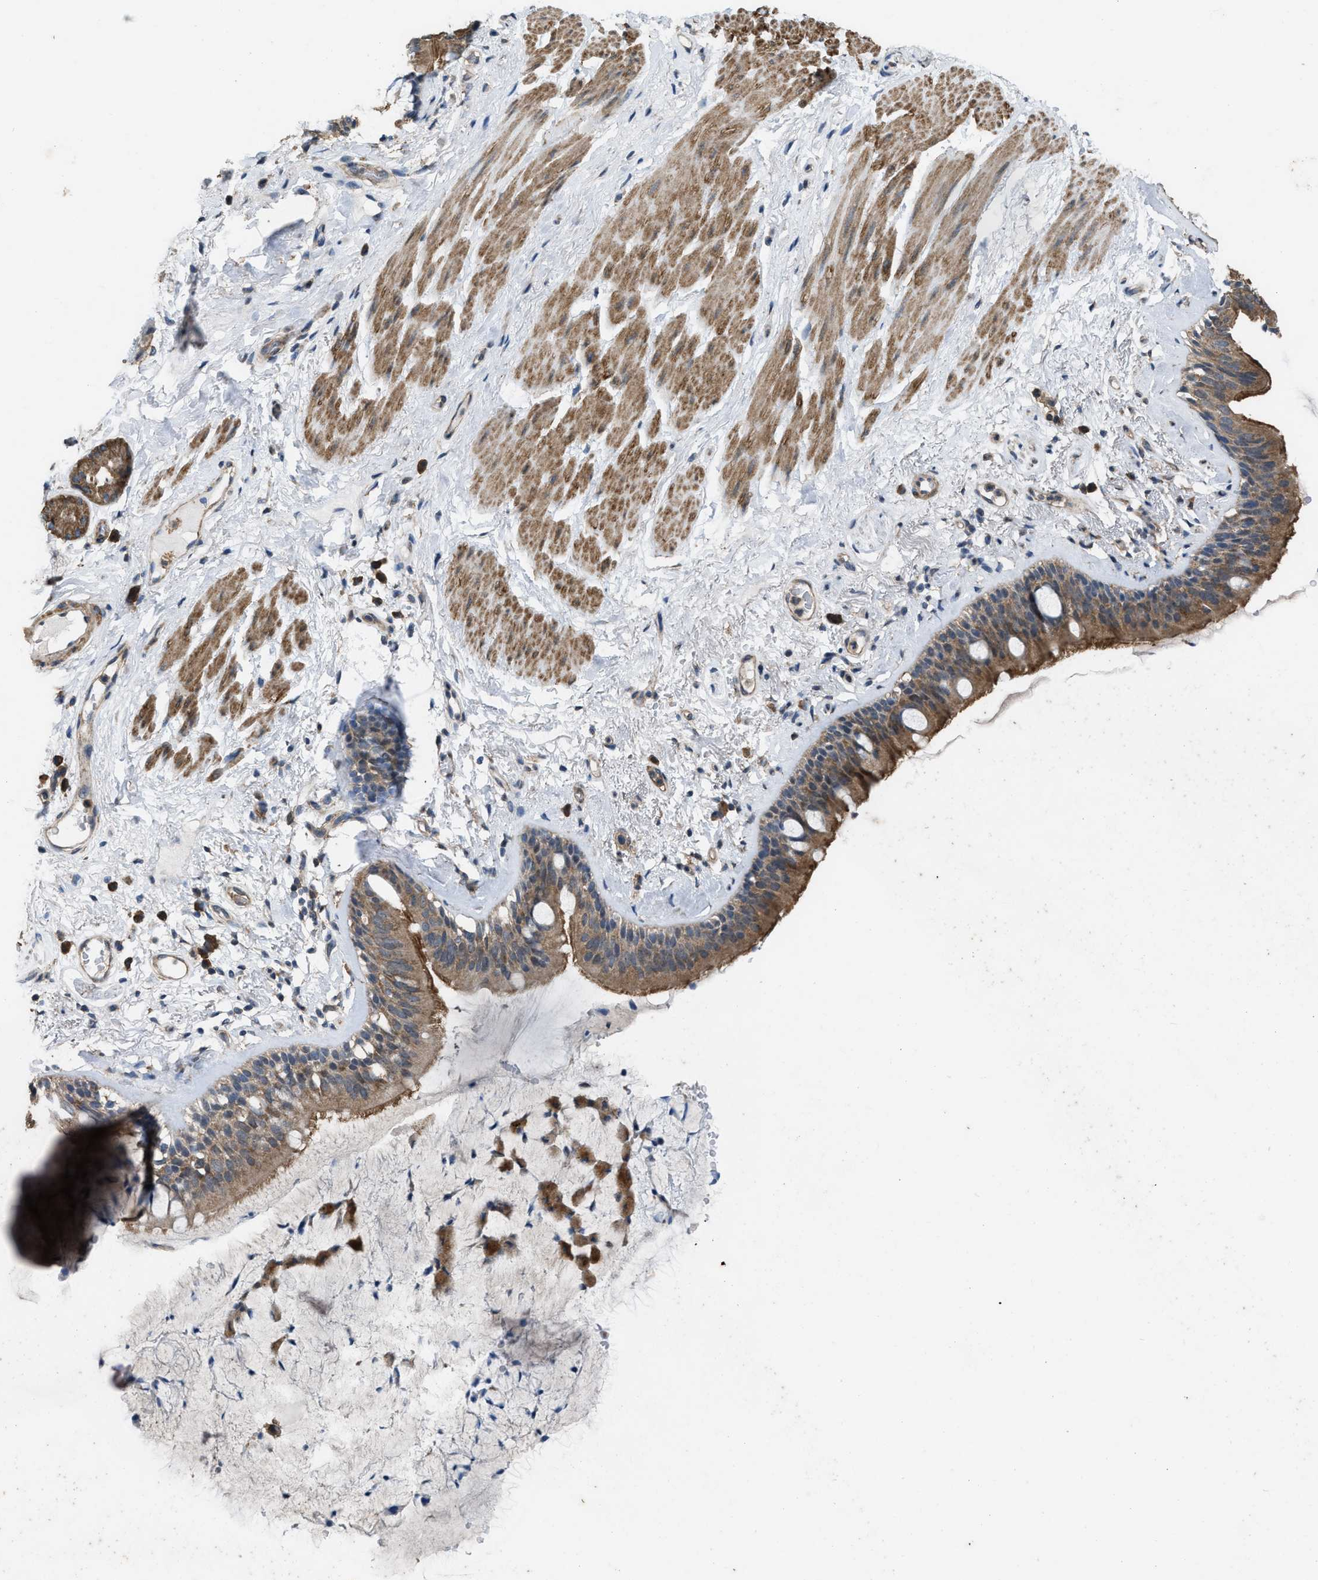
{"staining": {"intensity": "moderate", "quantity": ">75%", "location": "cytoplasmic/membranous"}, "tissue": "bronchus", "cell_type": "Respiratory epithelial cells", "image_type": "normal", "snomed": [{"axis": "morphology", "description": "Normal tissue, NOS"}, {"axis": "topography", "description": "Cartilage tissue"}], "caption": "The histopathology image reveals immunohistochemical staining of unremarkable bronchus. There is moderate cytoplasmic/membranous staining is present in approximately >75% of respiratory epithelial cells.", "gene": "ARL6", "patient": {"sex": "female", "age": 63}}